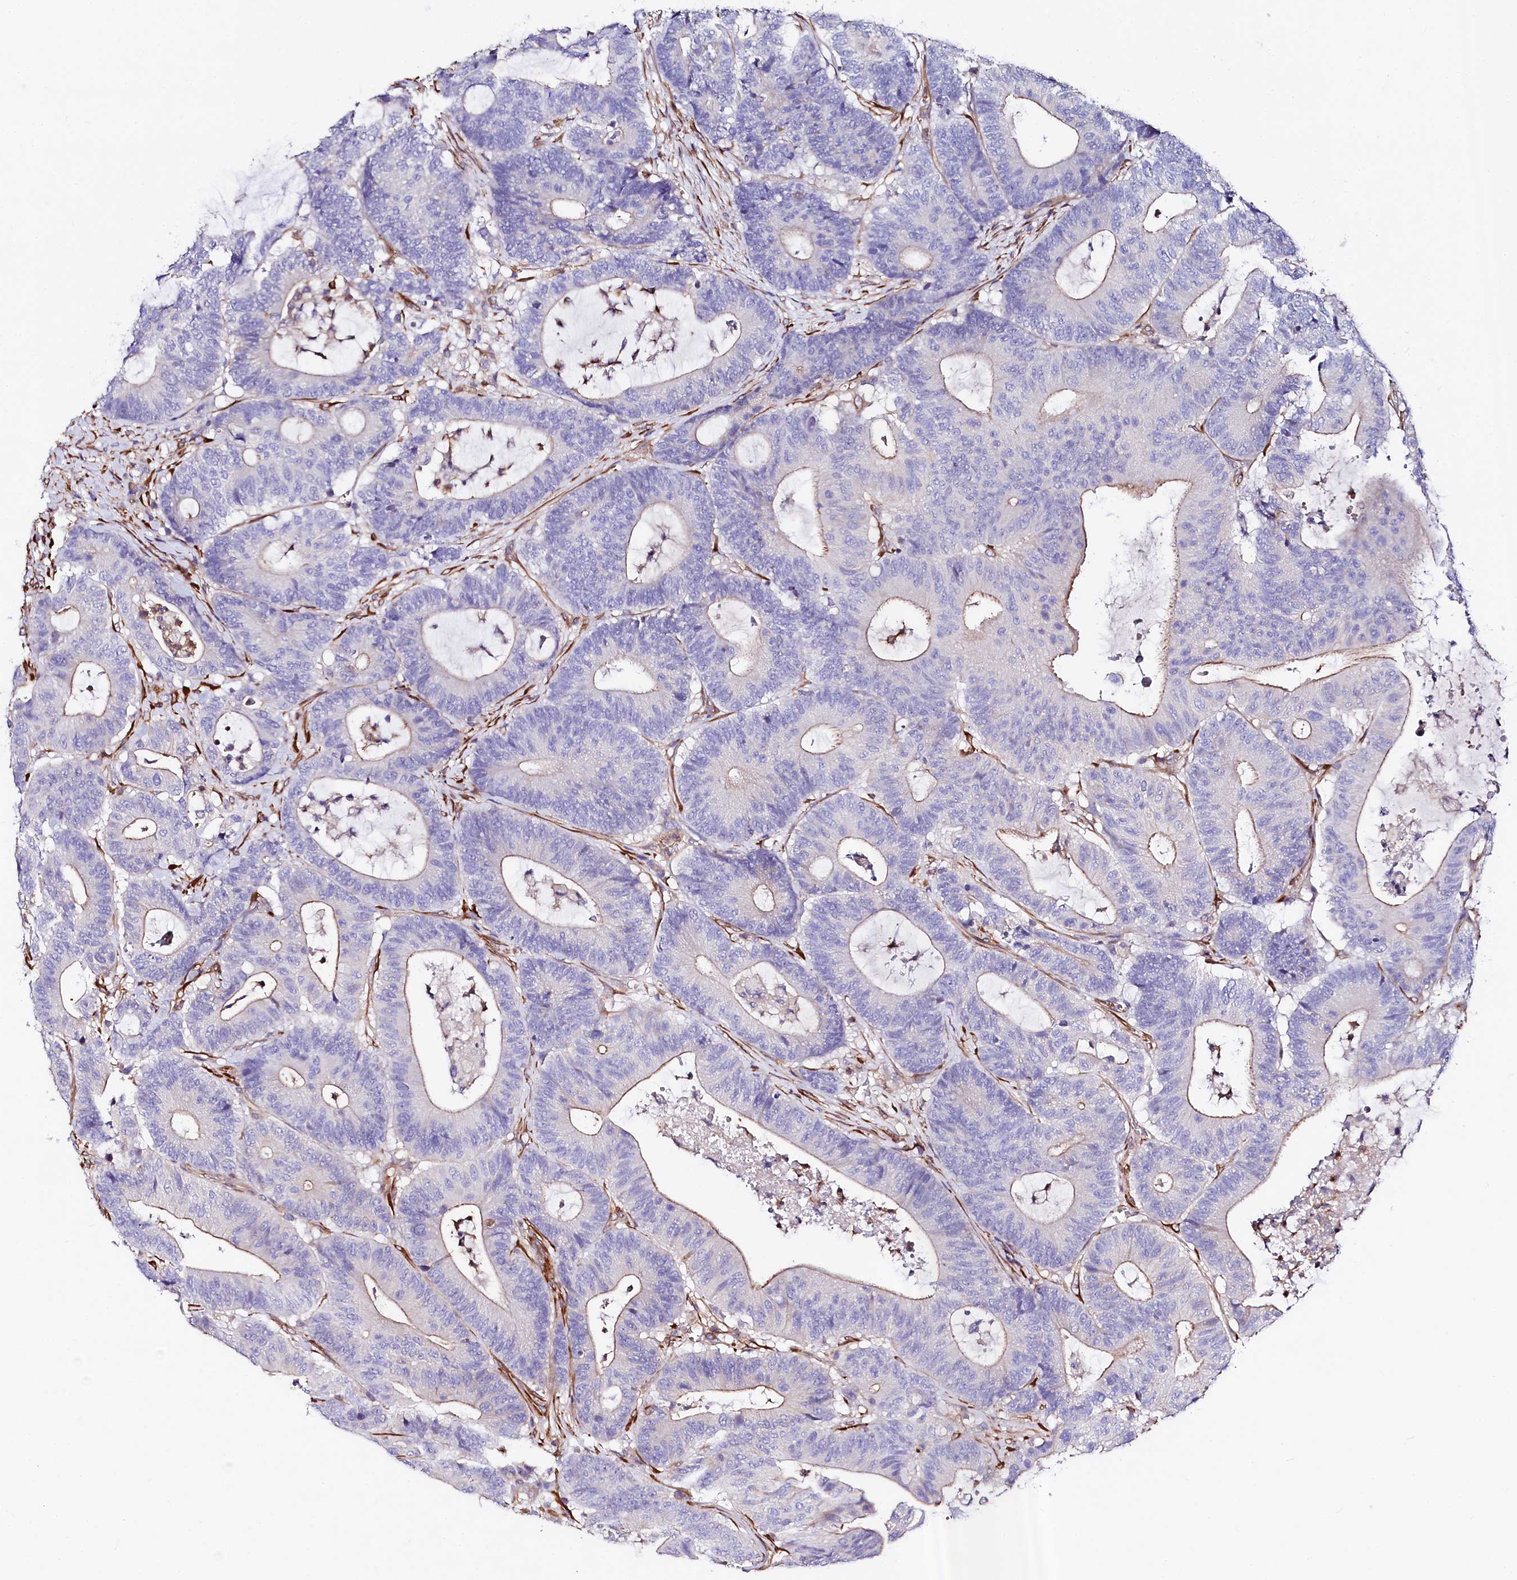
{"staining": {"intensity": "weak", "quantity": "<25%", "location": "cytoplasmic/membranous"}, "tissue": "colorectal cancer", "cell_type": "Tumor cells", "image_type": "cancer", "snomed": [{"axis": "morphology", "description": "Adenocarcinoma, NOS"}, {"axis": "topography", "description": "Colon"}], "caption": "A high-resolution histopathology image shows immunohistochemistry staining of colorectal adenocarcinoma, which reveals no significant positivity in tumor cells.", "gene": "FCHSD2", "patient": {"sex": "female", "age": 84}}